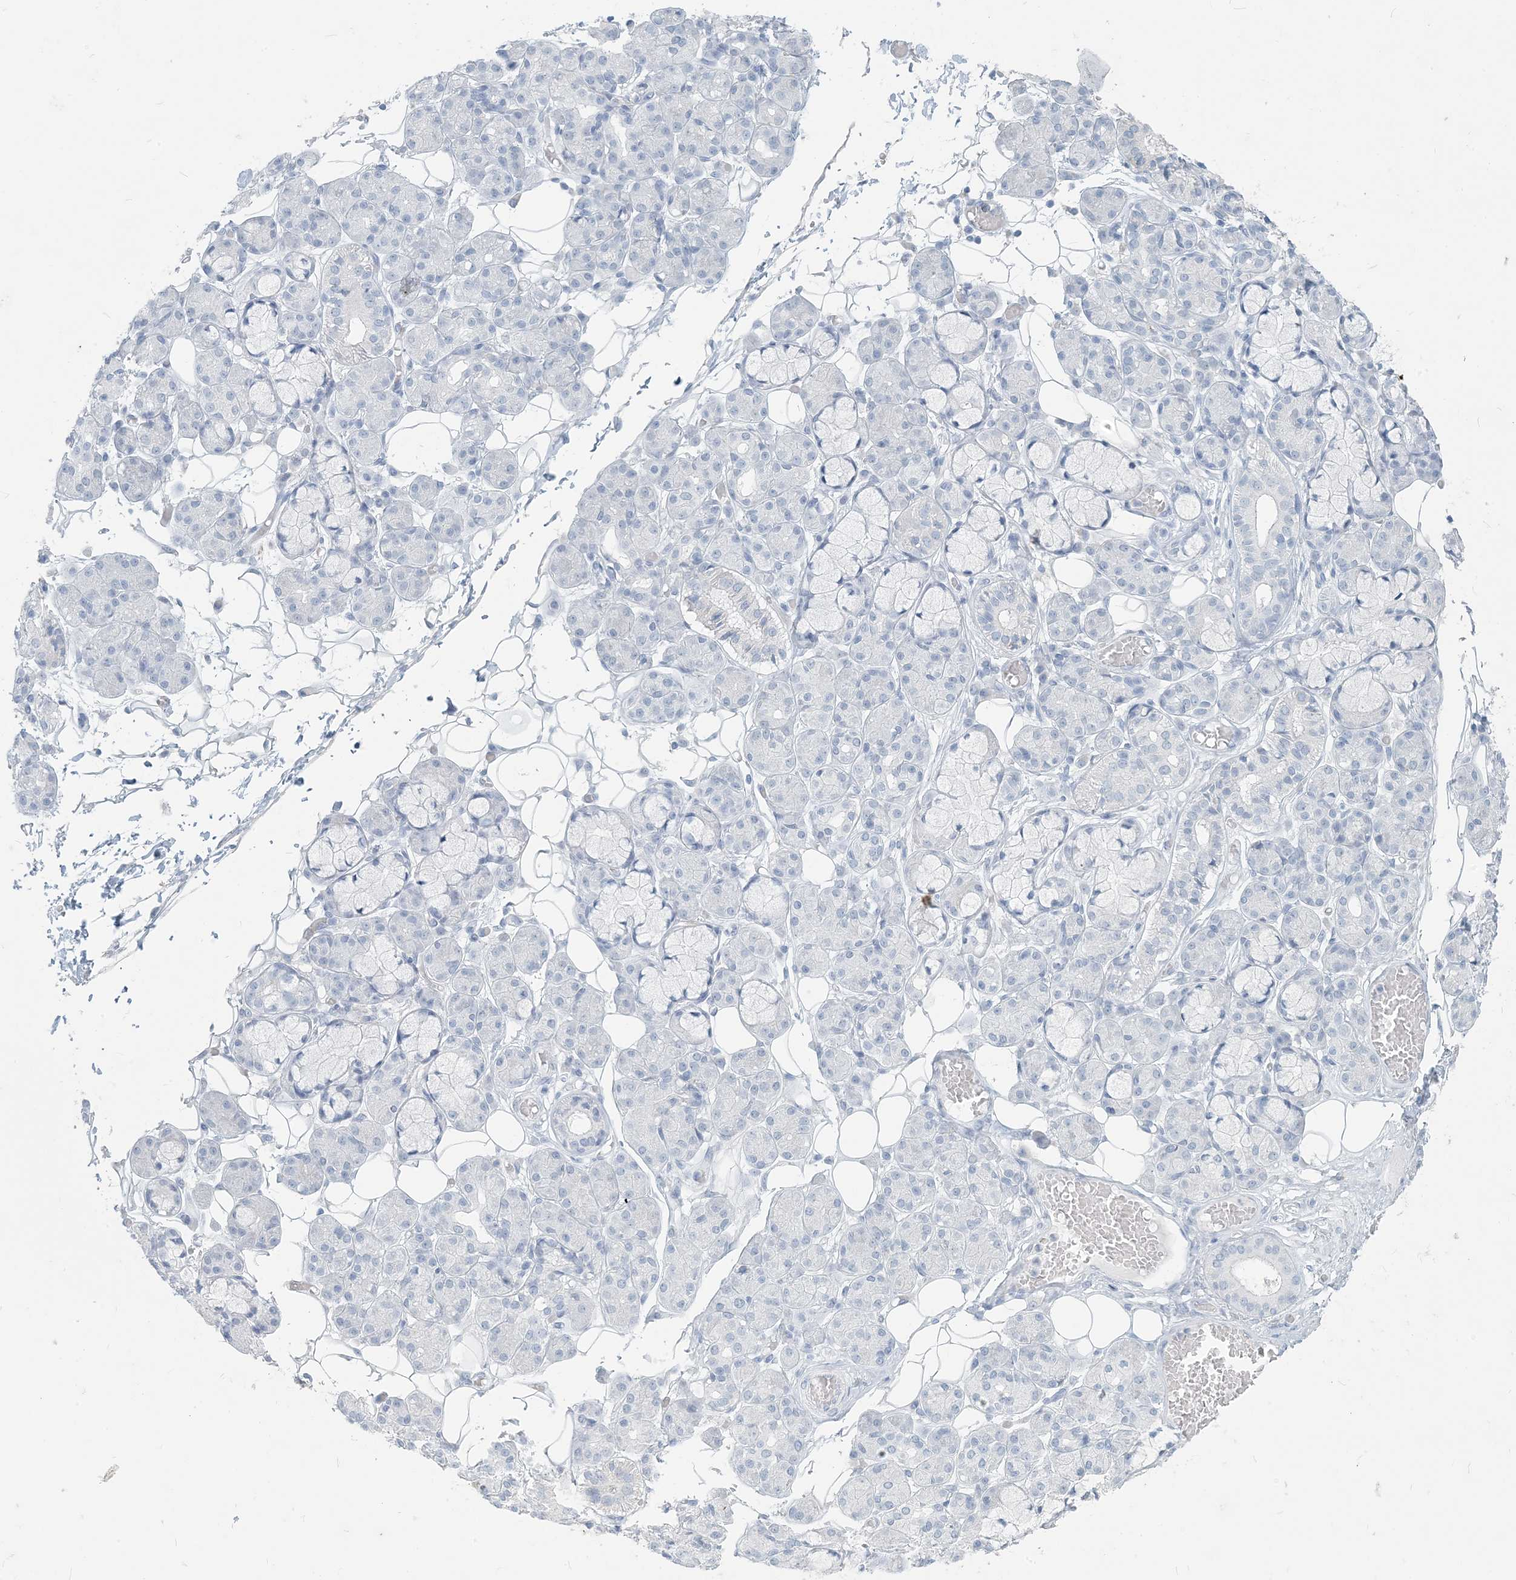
{"staining": {"intensity": "negative", "quantity": "none", "location": "none"}, "tissue": "salivary gland", "cell_type": "Glandular cells", "image_type": "normal", "snomed": [{"axis": "morphology", "description": "Normal tissue, NOS"}, {"axis": "topography", "description": "Salivary gland"}], "caption": "An immunohistochemistry (IHC) image of unremarkable salivary gland is shown. There is no staining in glandular cells of salivary gland. Nuclei are stained in blue.", "gene": "HLA", "patient": {"sex": "male", "age": 63}}